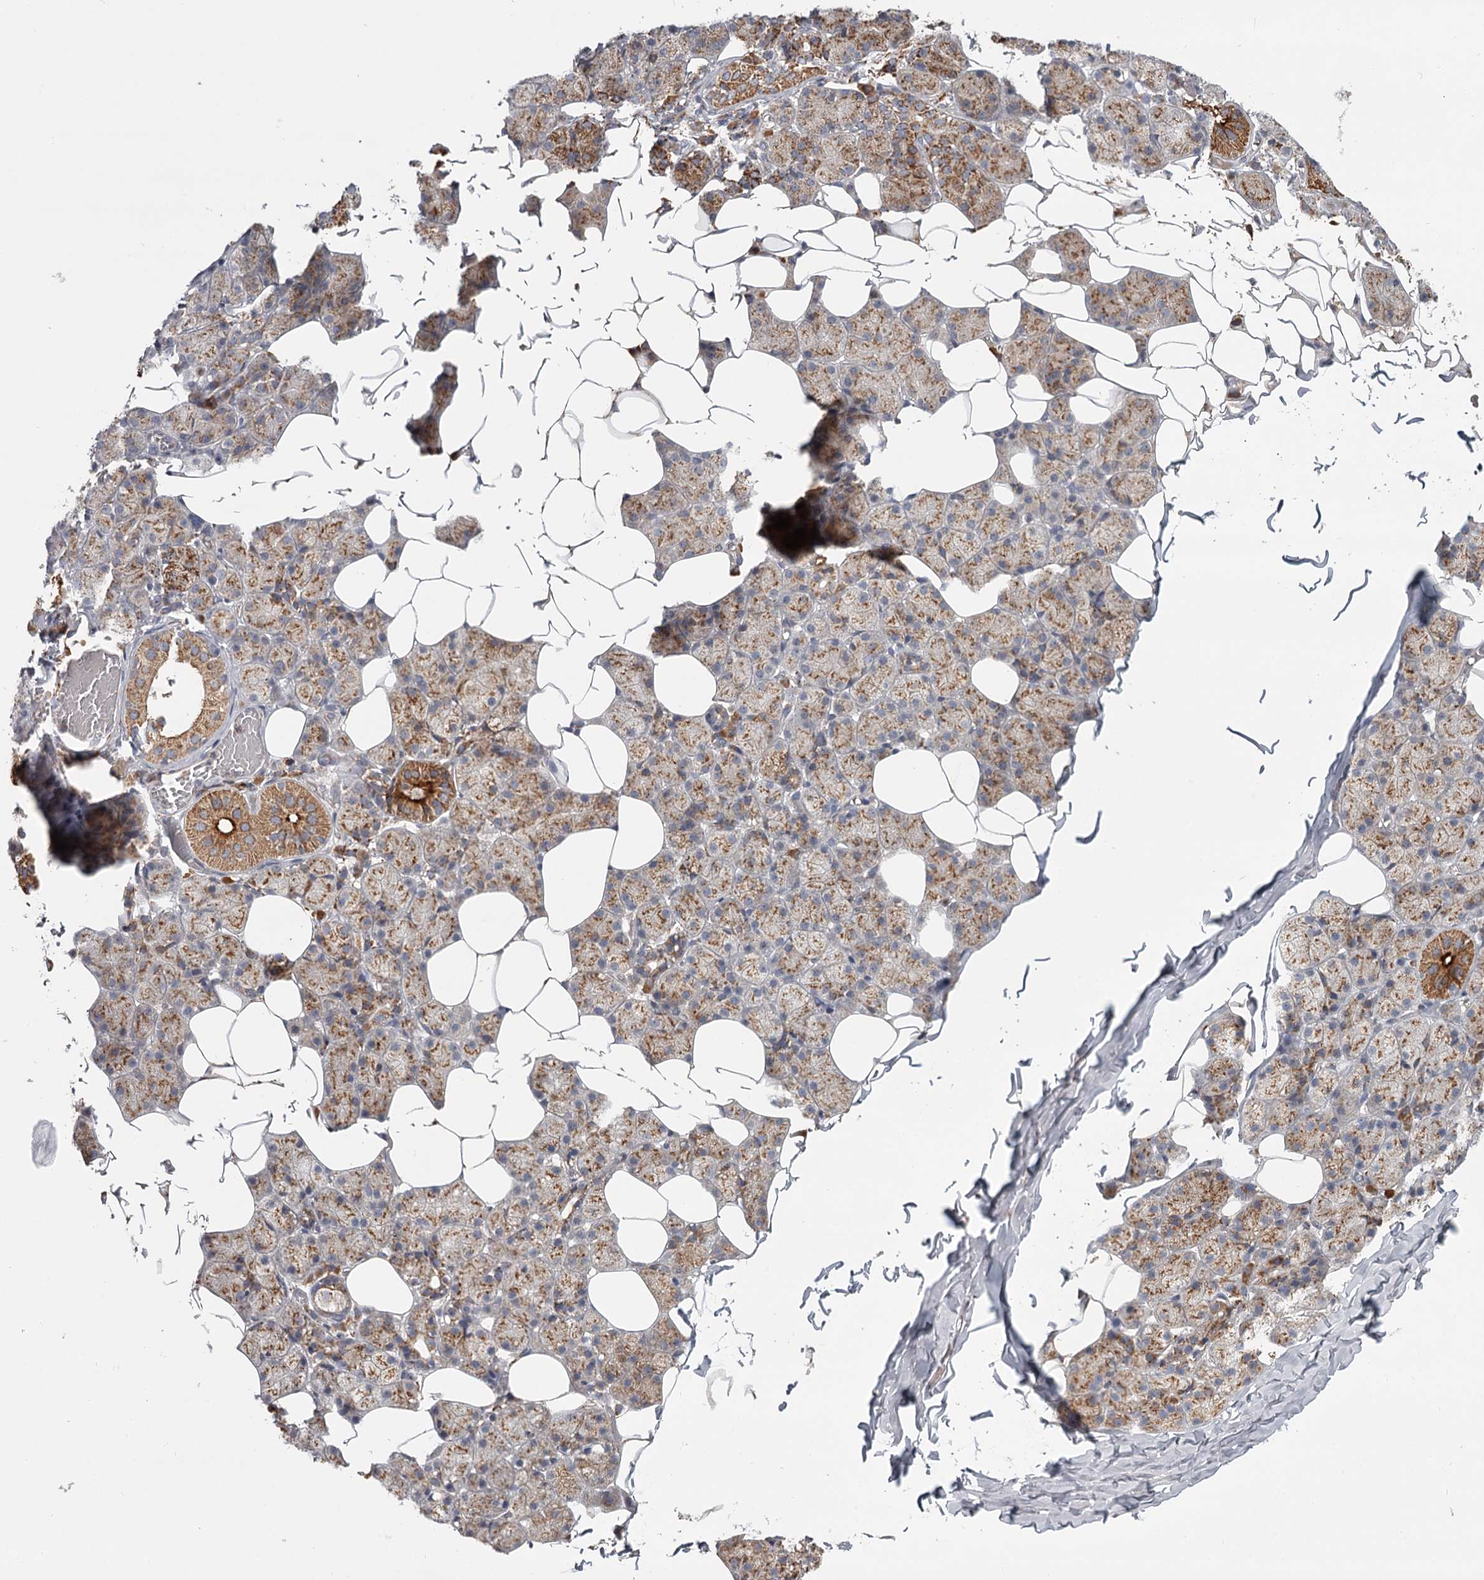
{"staining": {"intensity": "moderate", "quantity": ">75%", "location": "cytoplasmic/membranous"}, "tissue": "salivary gland", "cell_type": "Glandular cells", "image_type": "normal", "snomed": [{"axis": "morphology", "description": "Normal tissue, NOS"}, {"axis": "topography", "description": "Salivary gland"}], "caption": "Immunohistochemical staining of benign salivary gland shows >75% levels of moderate cytoplasmic/membranous protein staining in approximately >75% of glandular cells. The staining was performed using DAB, with brown indicating positive protein expression. Nuclei are stained blue with hematoxylin.", "gene": "CDC123", "patient": {"sex": "female", "age": 33}}